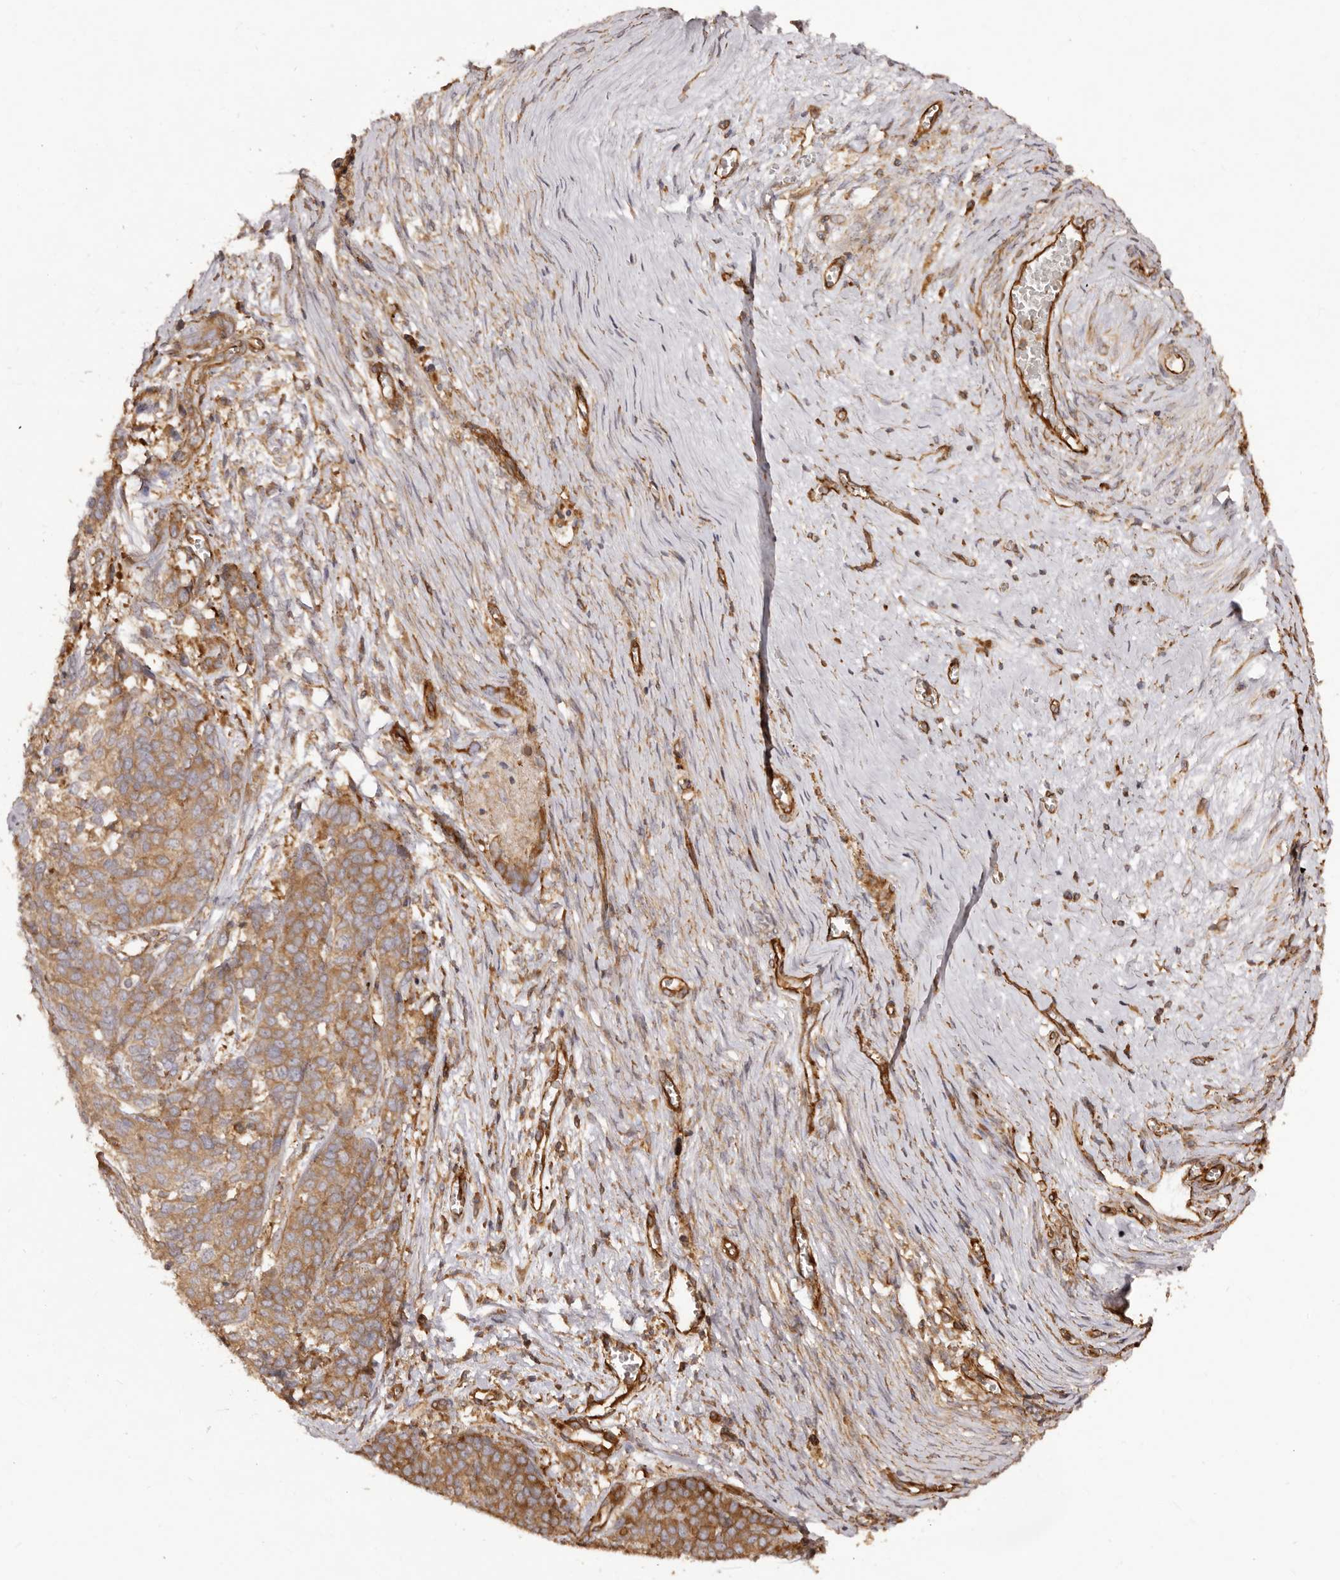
{"staining": {"intensity": "moderate", "quantity": ">75%", "location": "cytoplasmic/membranous"}, "tissue": "ovarian cancer", "cell_type": "Tumor cells", "image_type": "cancer", "snomed": [{"axis": "morphology", "description": "Cystadenocarcinoma, serous, NOS"}, {"axis": "topography", "description": "Ovary"}], "caption": "Ovarian cancer (serous cystadenocarcinoma) stained for a protein (brown) shows moderate cytoplasmic/membranous positive expression in approximately >75% of tumor cells.", "gene": "RPS6", "patient": {"sex": "female", "age": 44}}